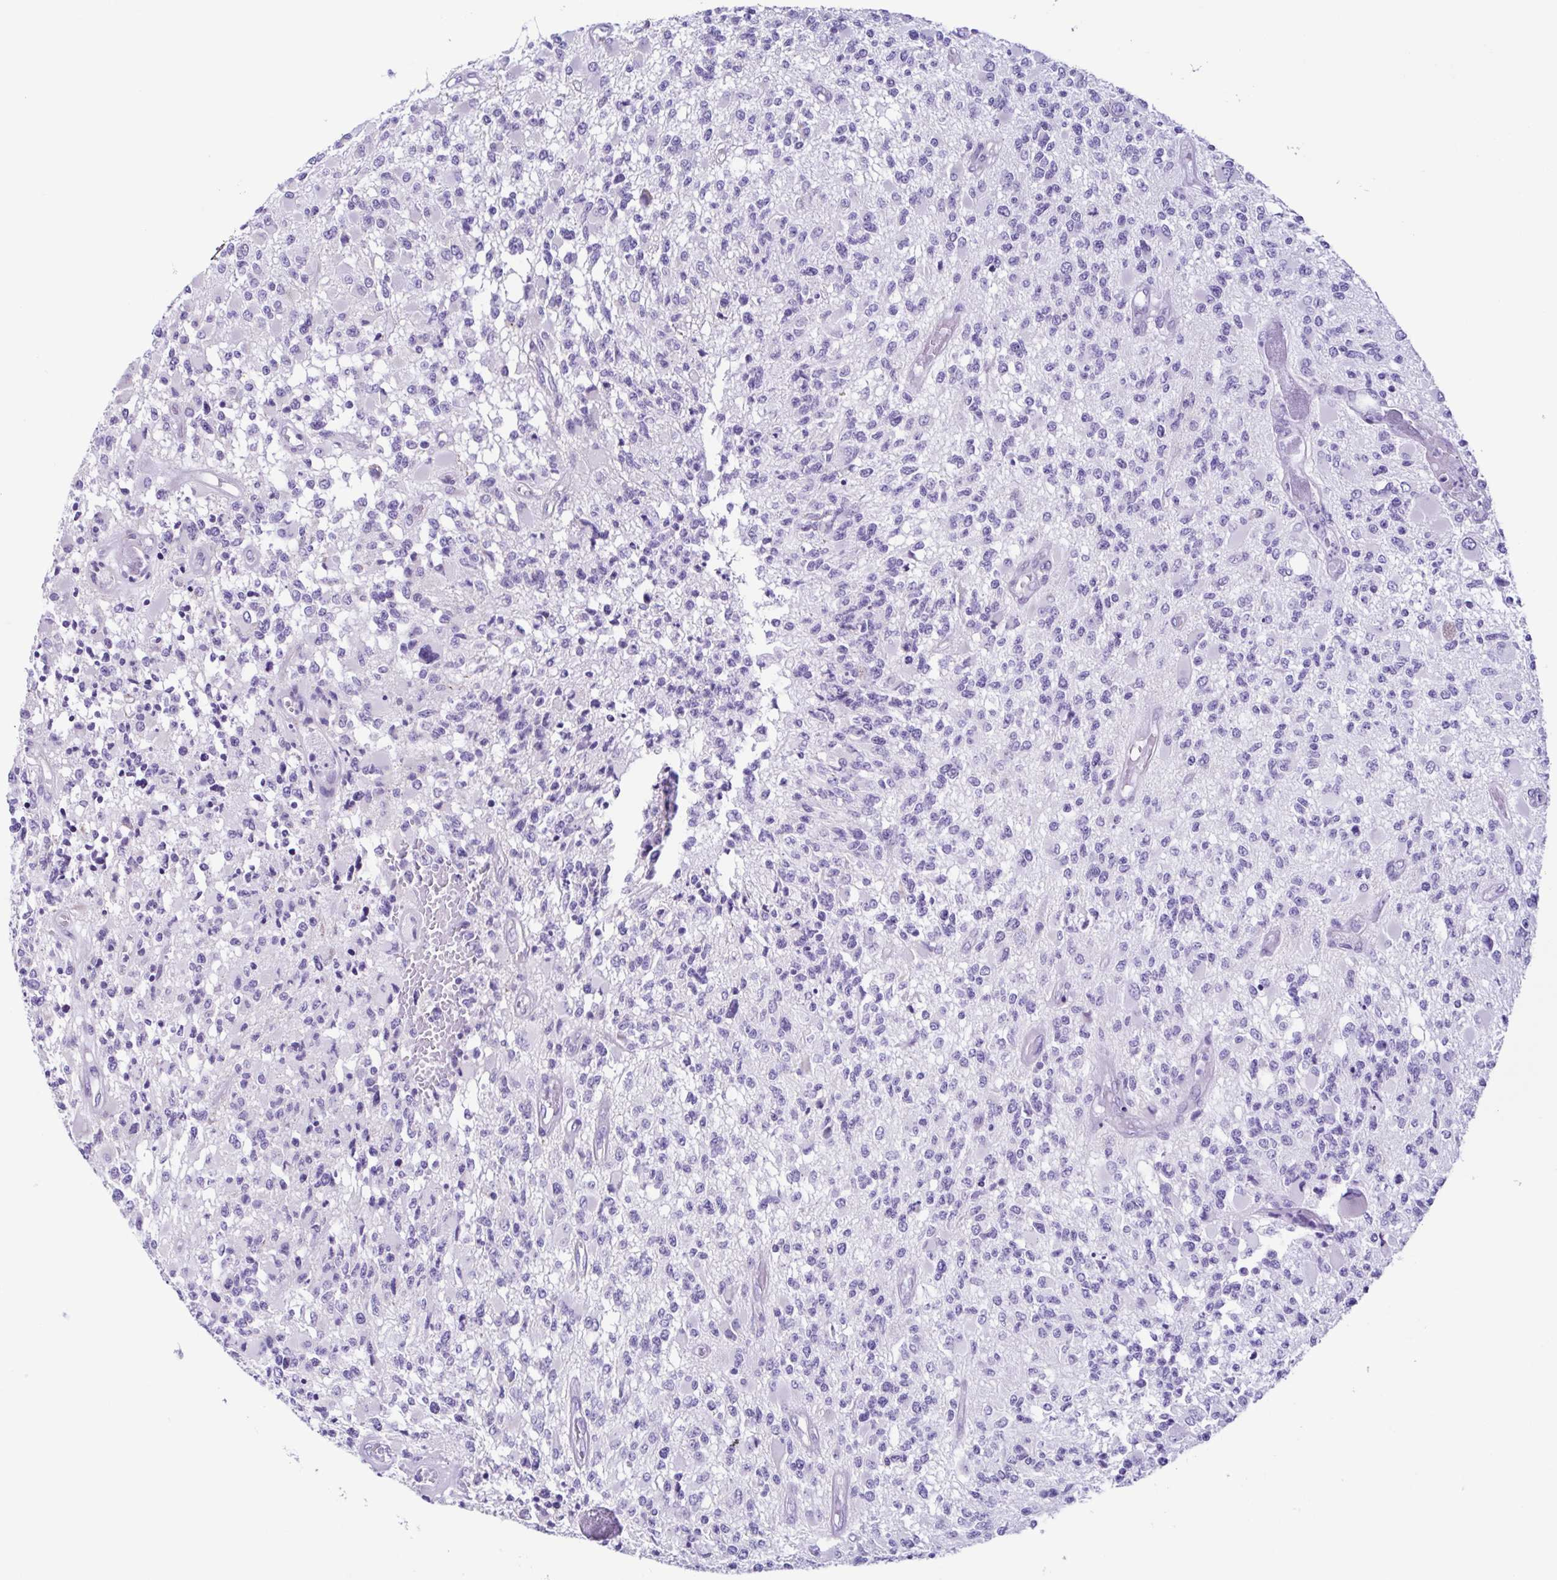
{"staining": {"intensity": "negative", "quantity": "none", "location": "none"}, "tissue": "glioma", "cell_type": "Tumor cells", "image_type": "cancer", "snomed": [{"axis": "morphology", "description": "Glioma, malignant, High grade"}, {"axis": "topography", "description": "Brain"}], "caption": "Tumor cells are negative for protein expression in human high-grade glioma (malignant).", "gene": "ACTRT3", "patient": {"sex": "female", "age": 63}}